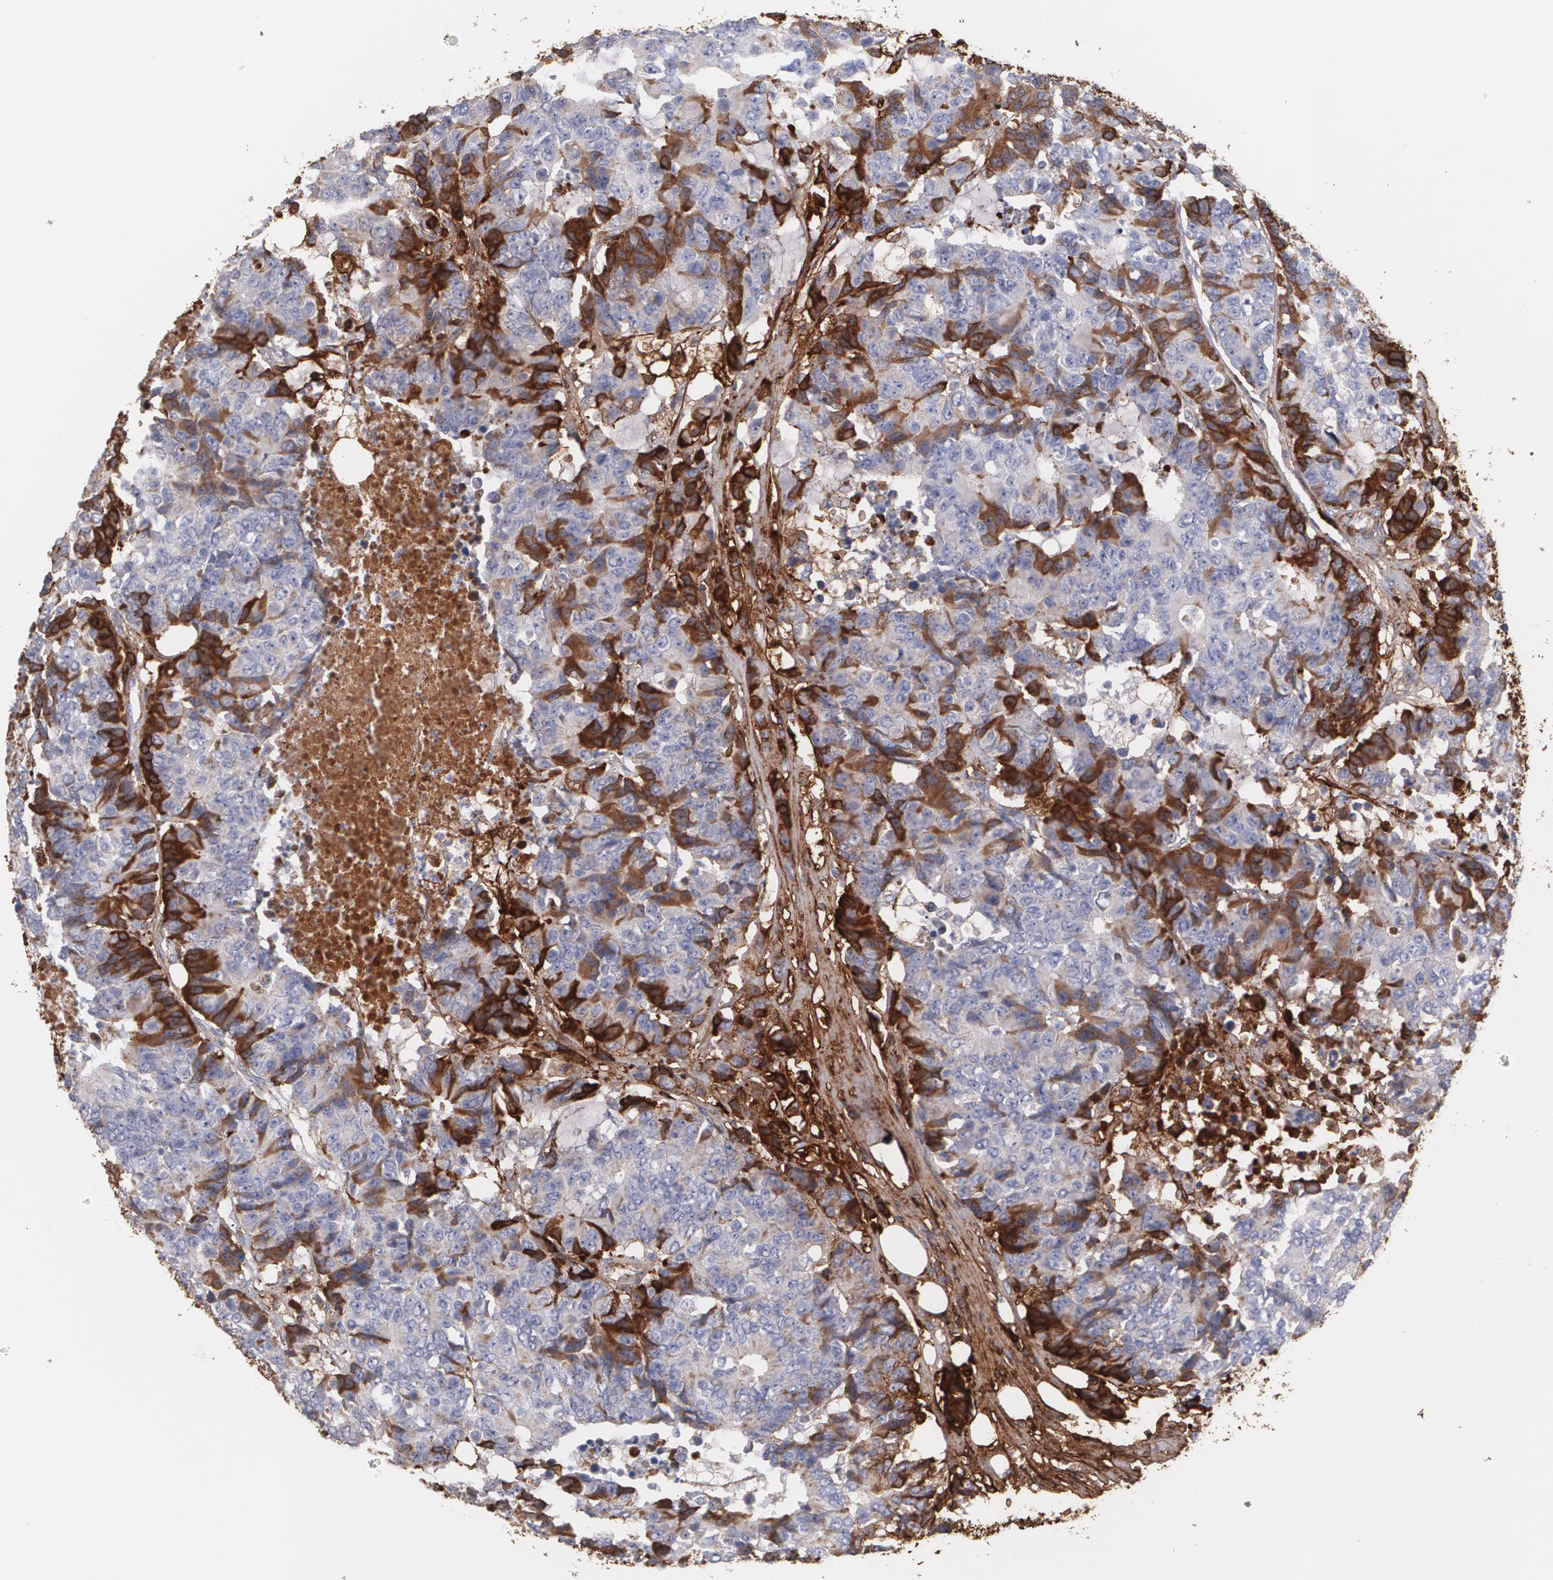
{"staining": {"intensity": "weak", "quantity": ">75%", "location": "cytoplasmic/membranous"}, "tissue": "colorectal cancer", "cell_type": "Tumor cells", "image_type": "cancer", "snomed": [{"axis": "morphology", "description": "Adenocarcinoma, NOS"}, {"axis": "topography", "description": "Colon"}], "caption": "This image displays adenocarcinoma (colorectal) stained with immunohistochemistry to label a protein in brown. The cytoplasmic/membranous of tumor cells show weak positivity for the protein. Nuclei are counter-stained blue.", "gene": "FBLN1", "patient": {"sex": "female", "age": 86}}